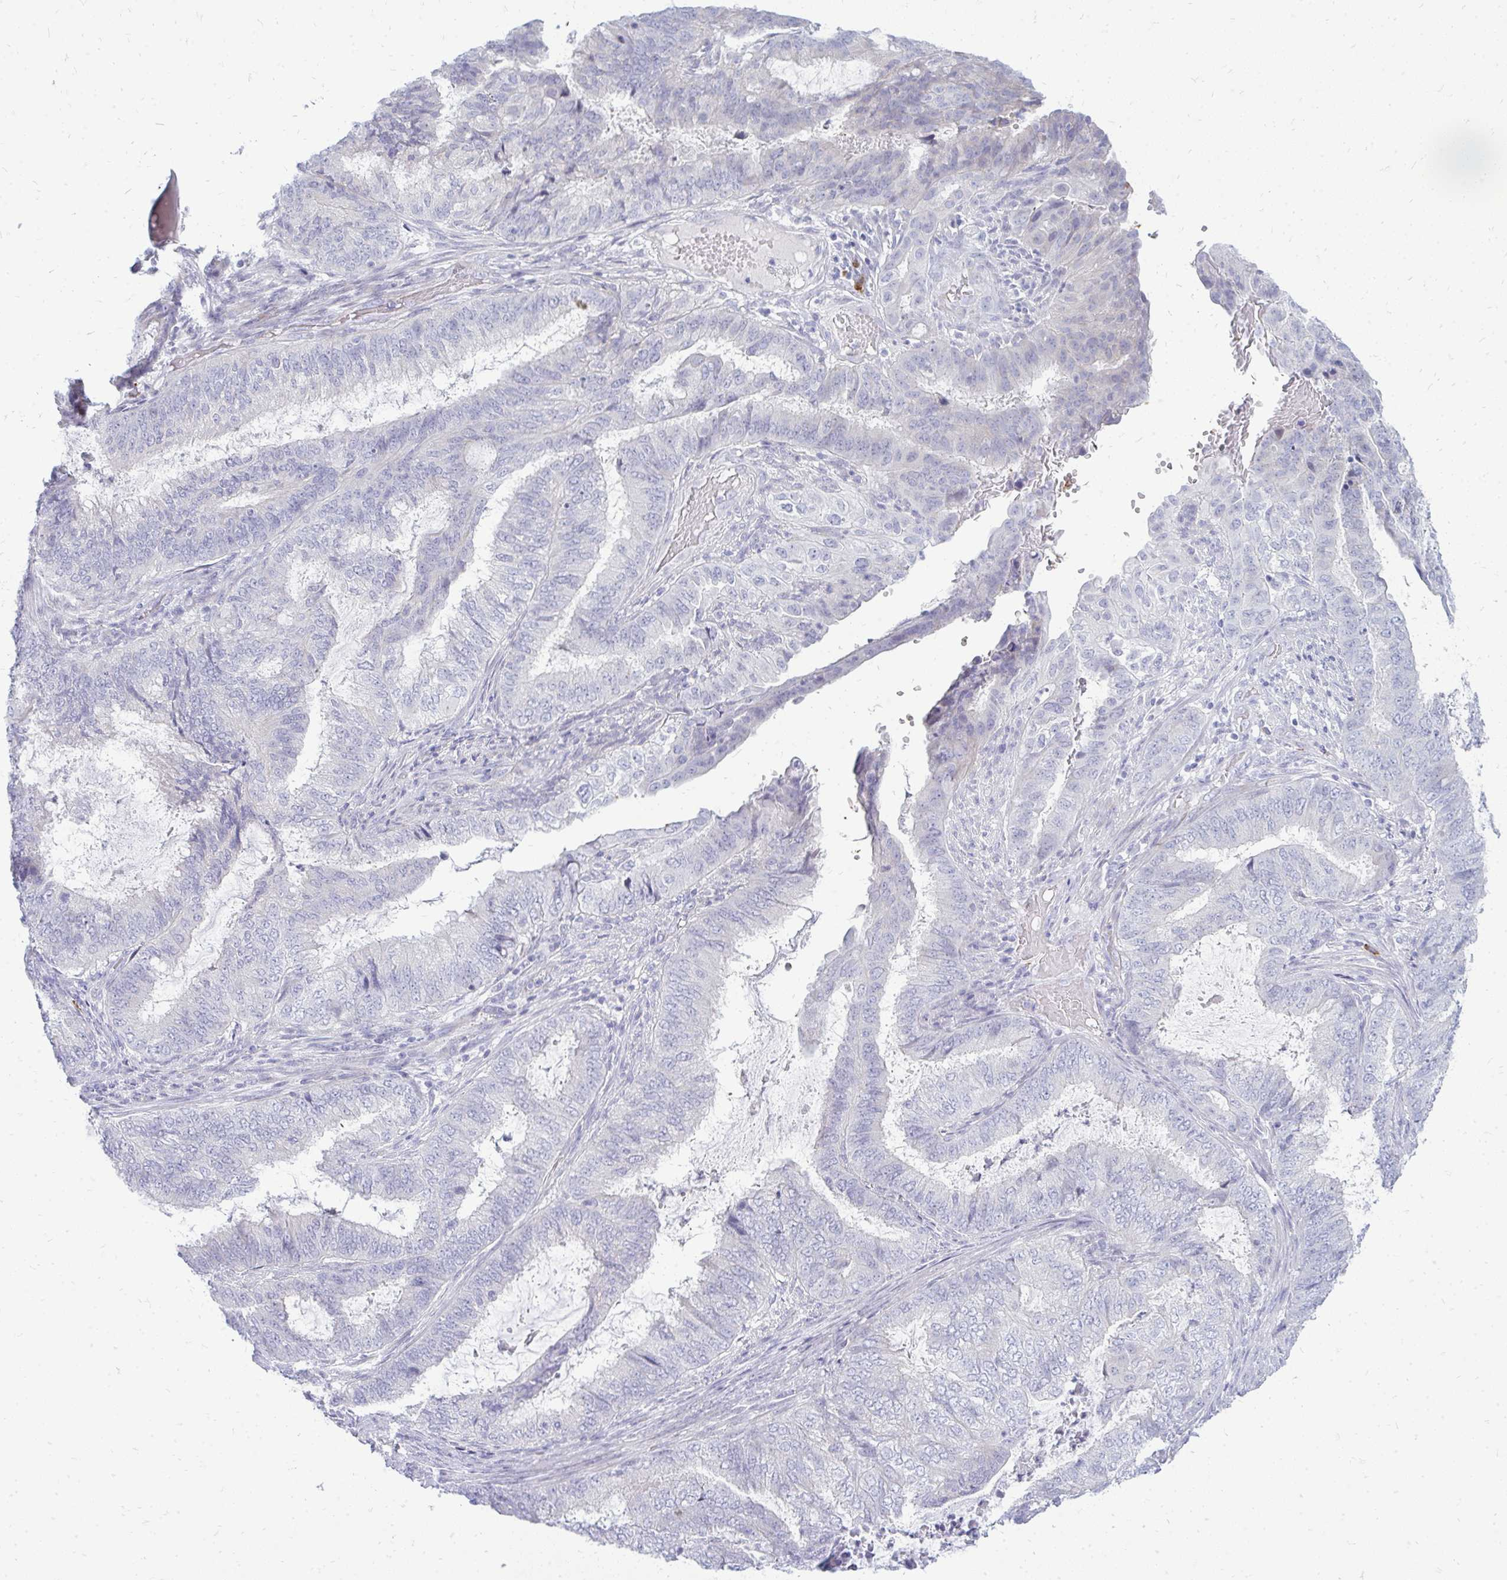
{"staining": {"intensity": "negative", "quantity": "none", "location": "none"}, "tissue": "endometrial cancer", "cell_type": "Tumor cells", "image_type": "cancer", "snomed": [{"axis": "morphology", "description": "Adenocarcinoma, NOS"}, {"axis": "topography", "description": "Endometrium"}], "caption": "IHC histopathology image of endometrial cancer (adenocarcinoma) stained for a protein (brown), which demonstrates no positivity in tumor cells.", "gene": "TSPEAR", "patient": {"sex": "female", "age": 51}}